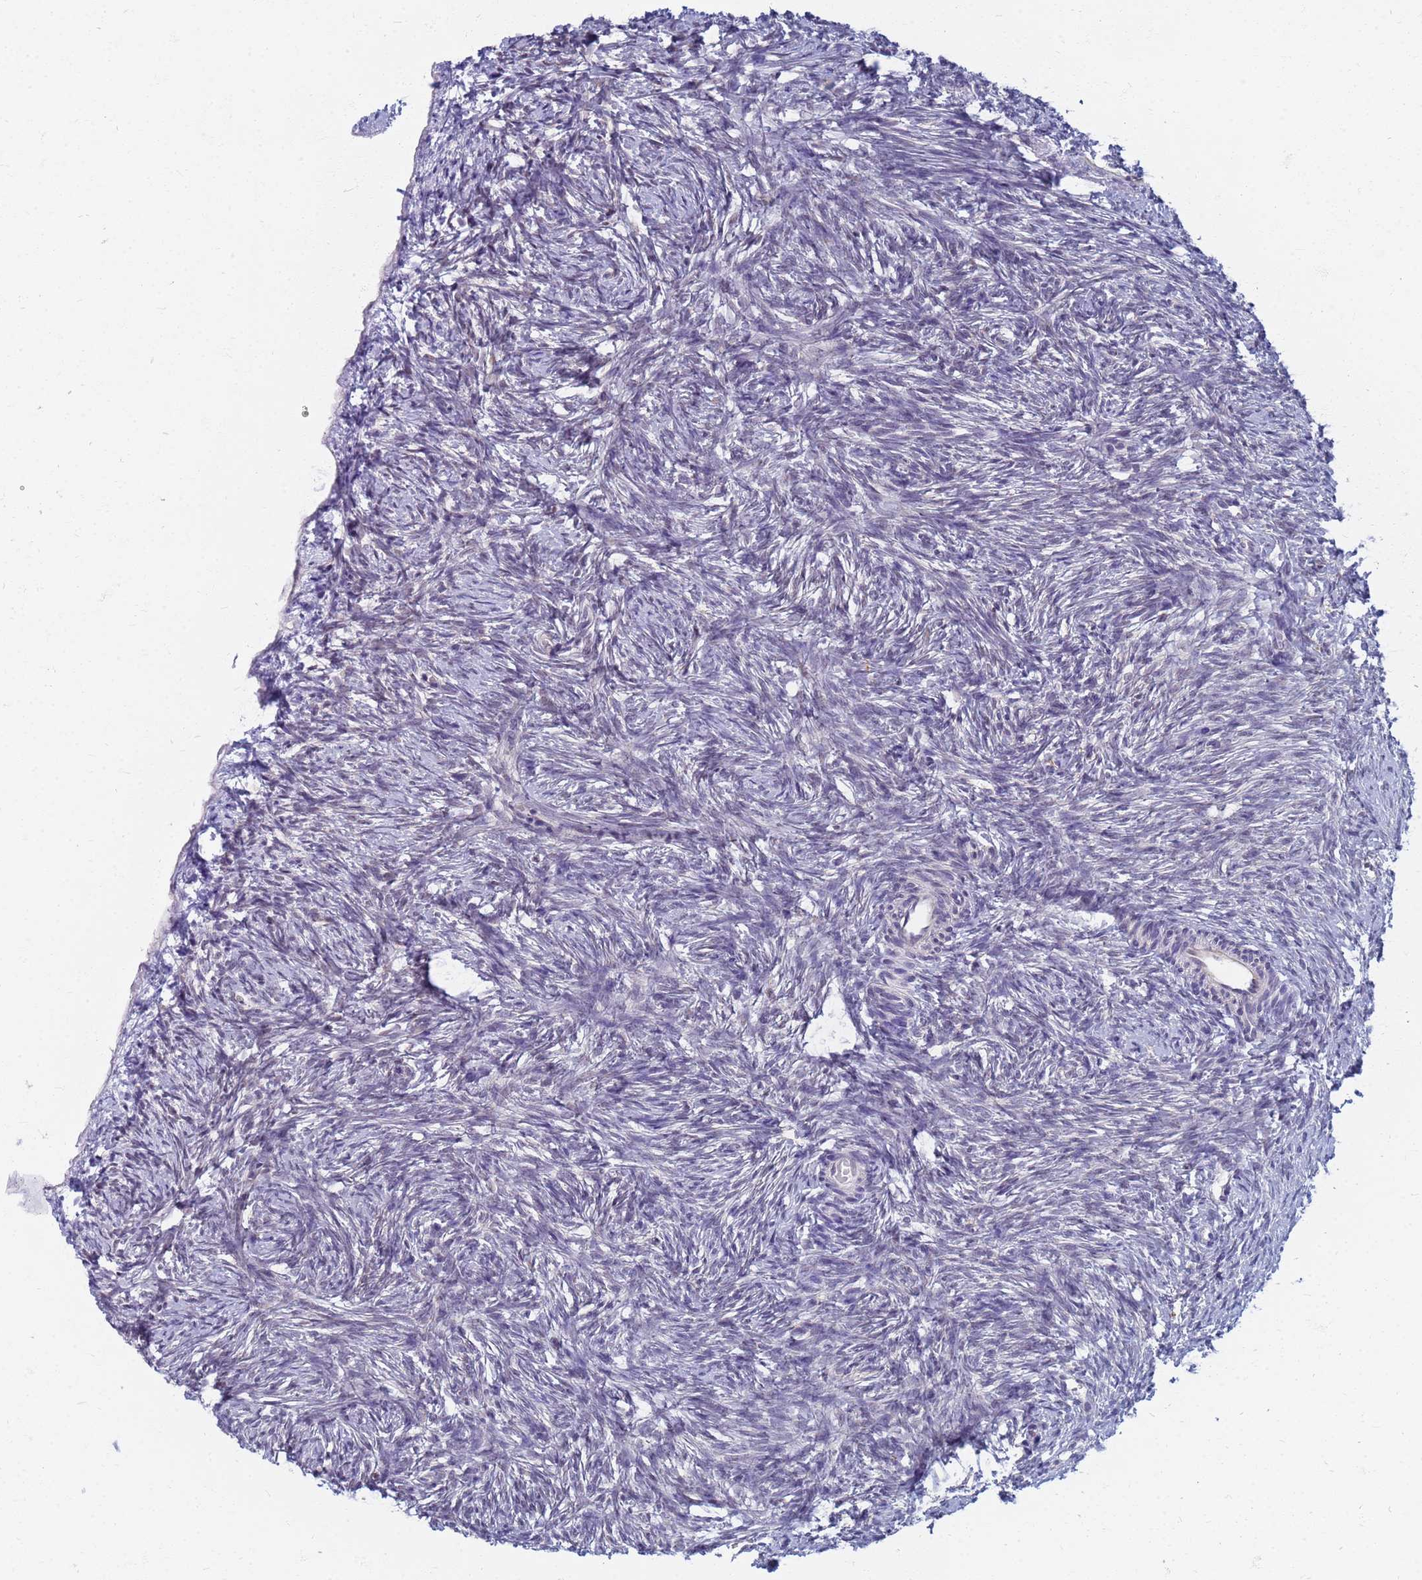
{"staining": {"intensity": "negative", "quantity": "none", "location": "none"}, "tissue": "ovary", "cell_type": "Ovarian stroma cells", "image_type": "normal", "snomed": [{"axis": "morphology", "description": "Normal tissue, NOS"}, {"axis": "topography", "description": "Ovary"}], "caption": "There is no significant positivity in ovarian stroma cells of ovary. The staining was performed using DAB to visualize the protein expression in brown, while the nuclei were stained in blue with hematoxylin (Magnification: 20x).", "gene": "ATP6V1E1", "patient": {"sex": "female", "age": 51}}